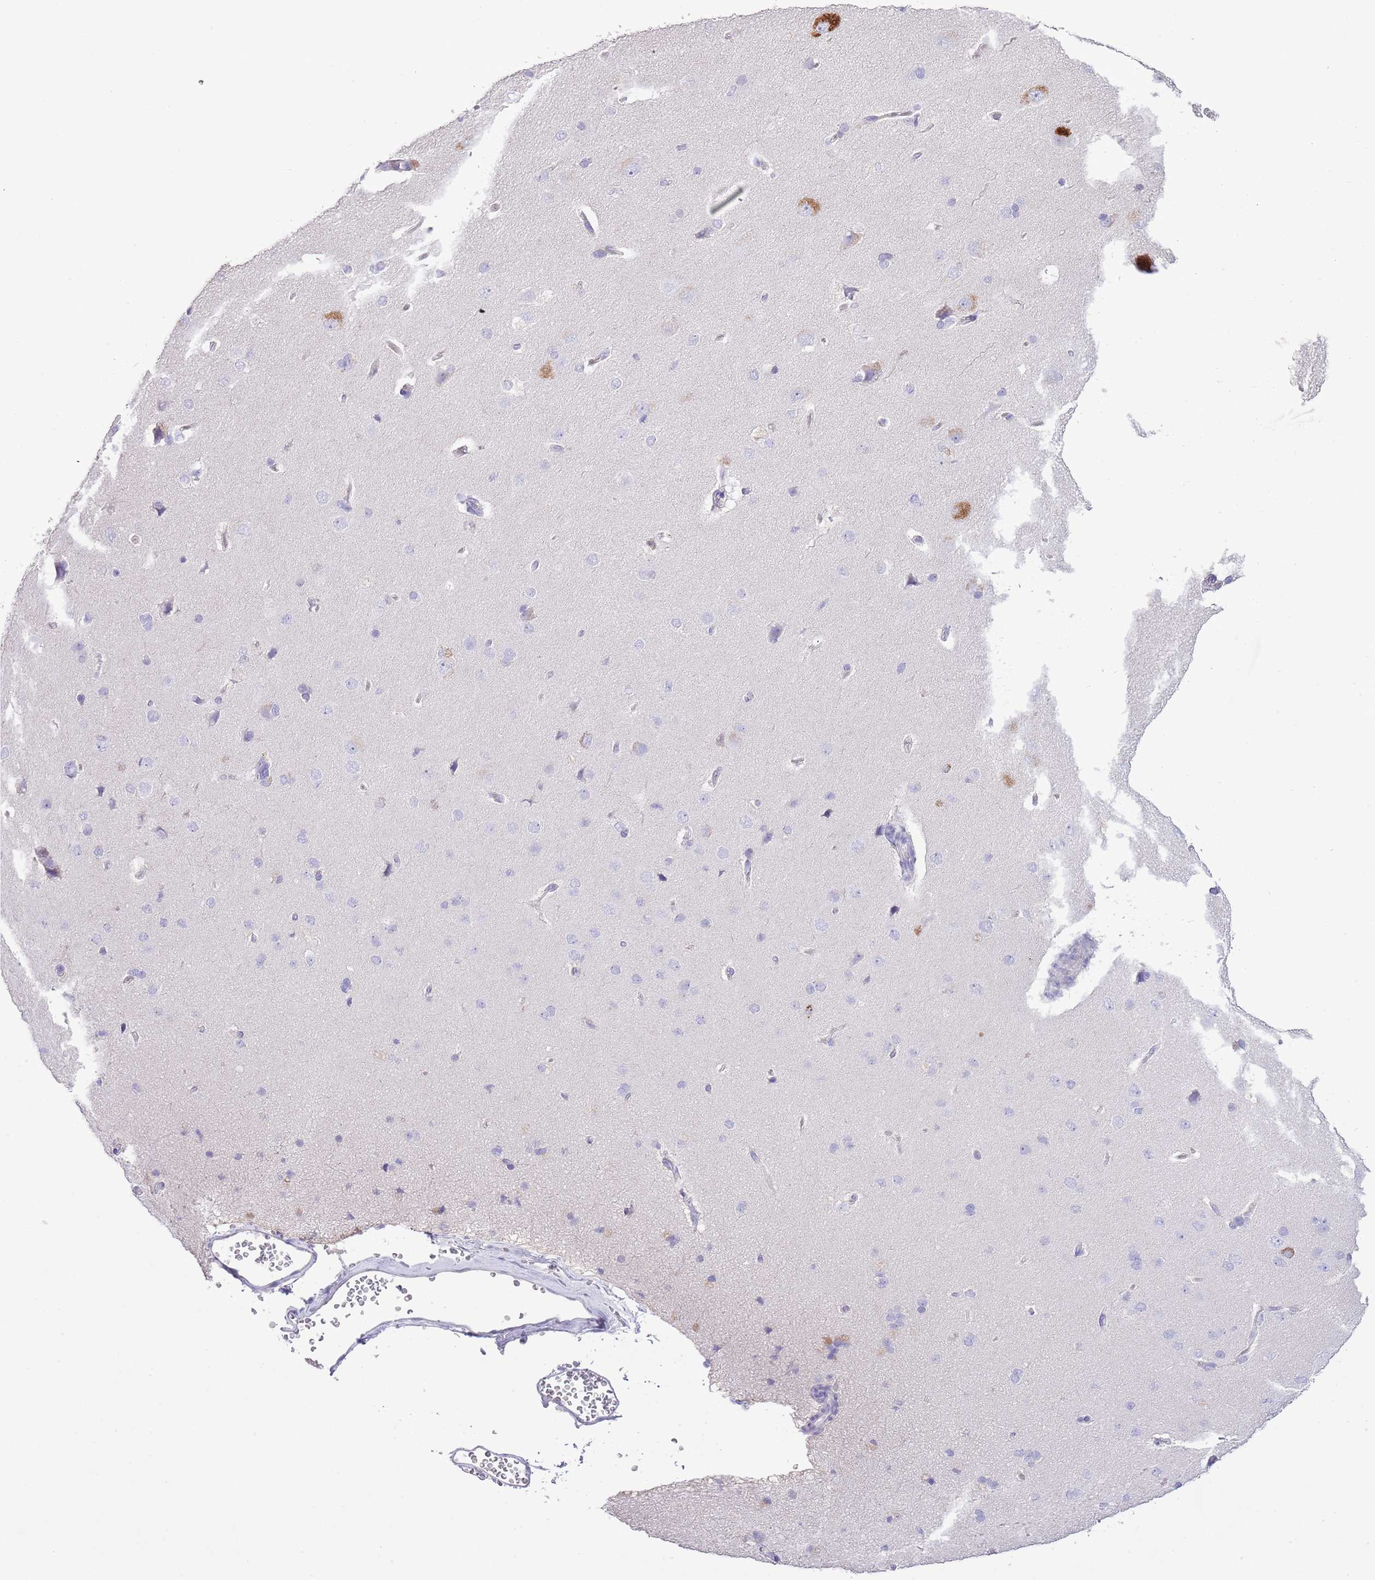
{"staining": {"intensity": "negative", "quantity": "none", "location": "none"}, "tissue": "cerebral cortex", "cell_type": "Endothelial cells", "image_type": "normal", "snomed": [{"axis": "morphology", "description": "Normal tissue, NOS"}, {"axis": "topography", "description": "Cerebral cortex"}], "caption": "This is an IHC histopathology image of benign cerebral cortex. There is no staining in endothelial cells.", "gene": "OR2Z1", "patient": {"sex": "male", "age": 62}}